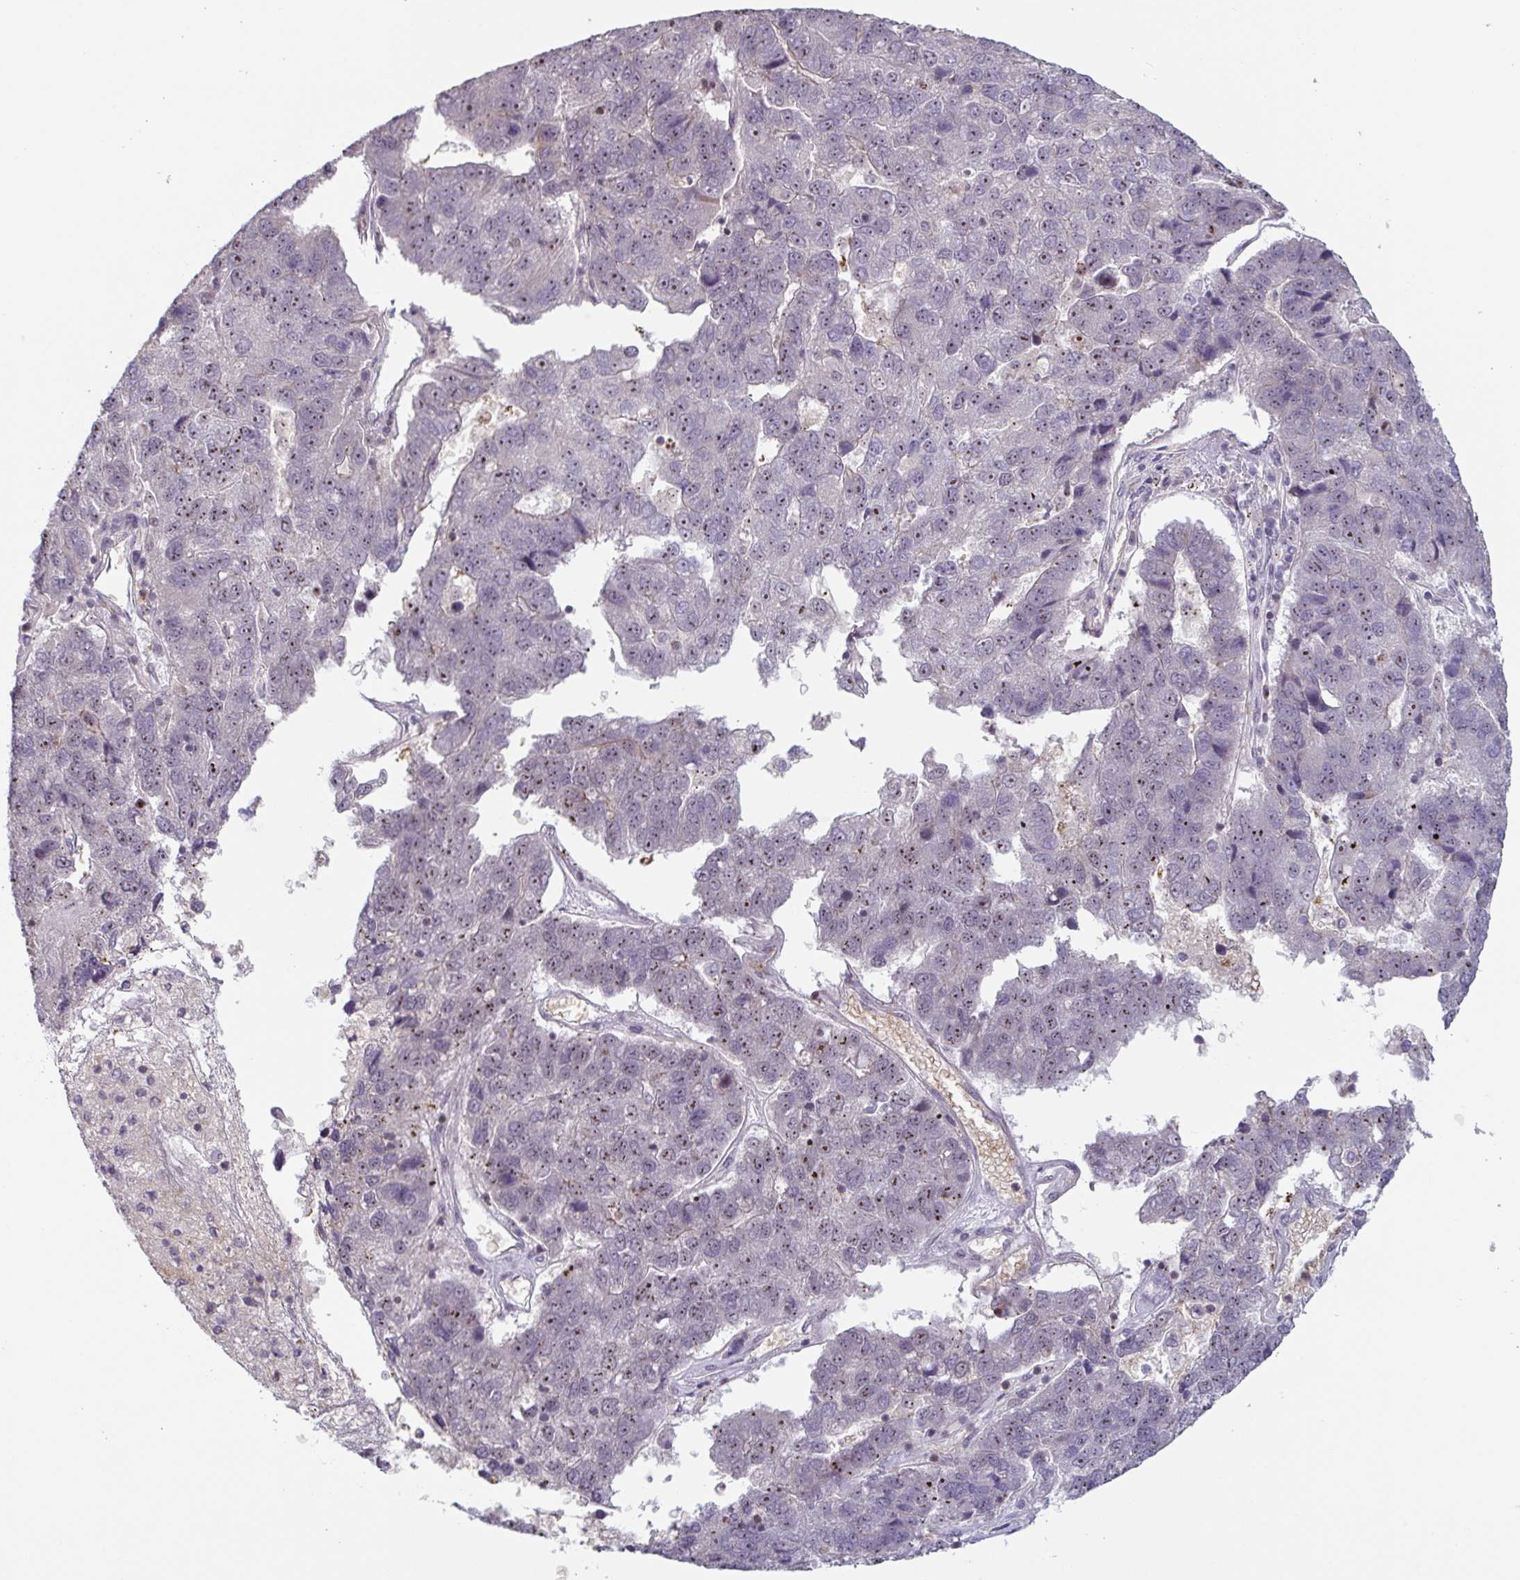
{"staining": {"intensity": "negative", "quantity": "none", "location": "none"}, "tissue": "pancreatic cancer", "cell_type": "Tumor cells", "image_type": "cancer", "snomed": [{"axis": "morphology", "description": "Adenocarcinoma, NOS"}, {"axis": "topography", "description": "Pancreas"}], "caption": "This is a image of immunohistochemistry (IHC) staining of pancreatic cancer, which shows no expression in tumor cells.", "gene": "NLRP13", "patient": {"sex": "female", "age": 61}}